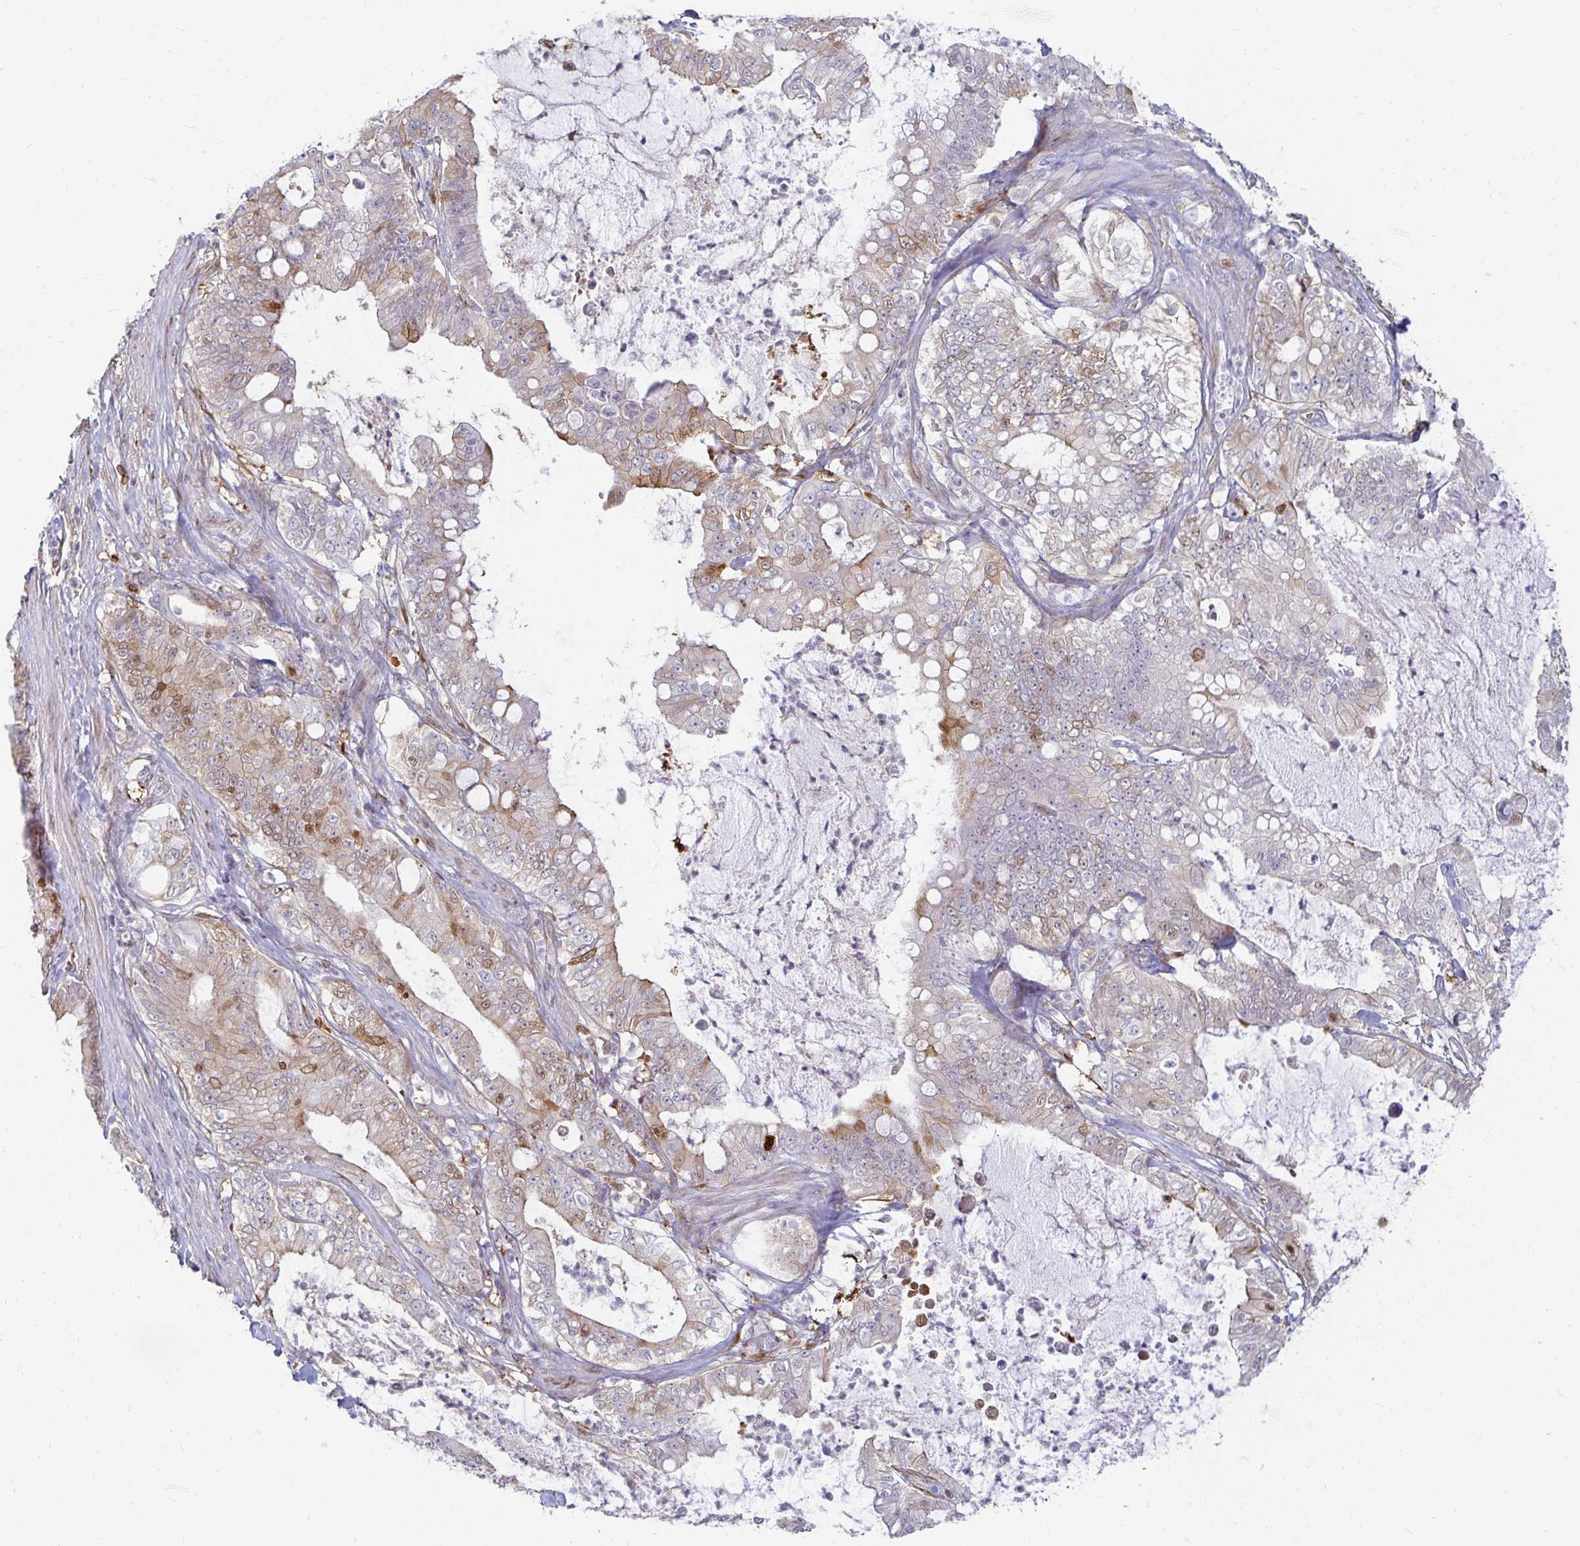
{"staining": {"intensity": "moderate", "quantity": "<25%", "location": "cytoplasmic/membranous"}, "tissue": "pancreatic cancer", "cell_type": "Tumor cells", "image_type": "cancer", "snomed": [{"axis": "morphology", "description": "Adenocarcinoma, NOS"}, {"axis": "topography", "description": "Pancreas"}], "caption": "A micrograph showing moderate cytoplasmic/membranous positivity in approximately <25% of tumor cells in pancreatic adenocarcinoma, as visualized by brown immunohistochemical staining.", "gene": "CAST", "patient": {"sex": "male", "age": 71}}